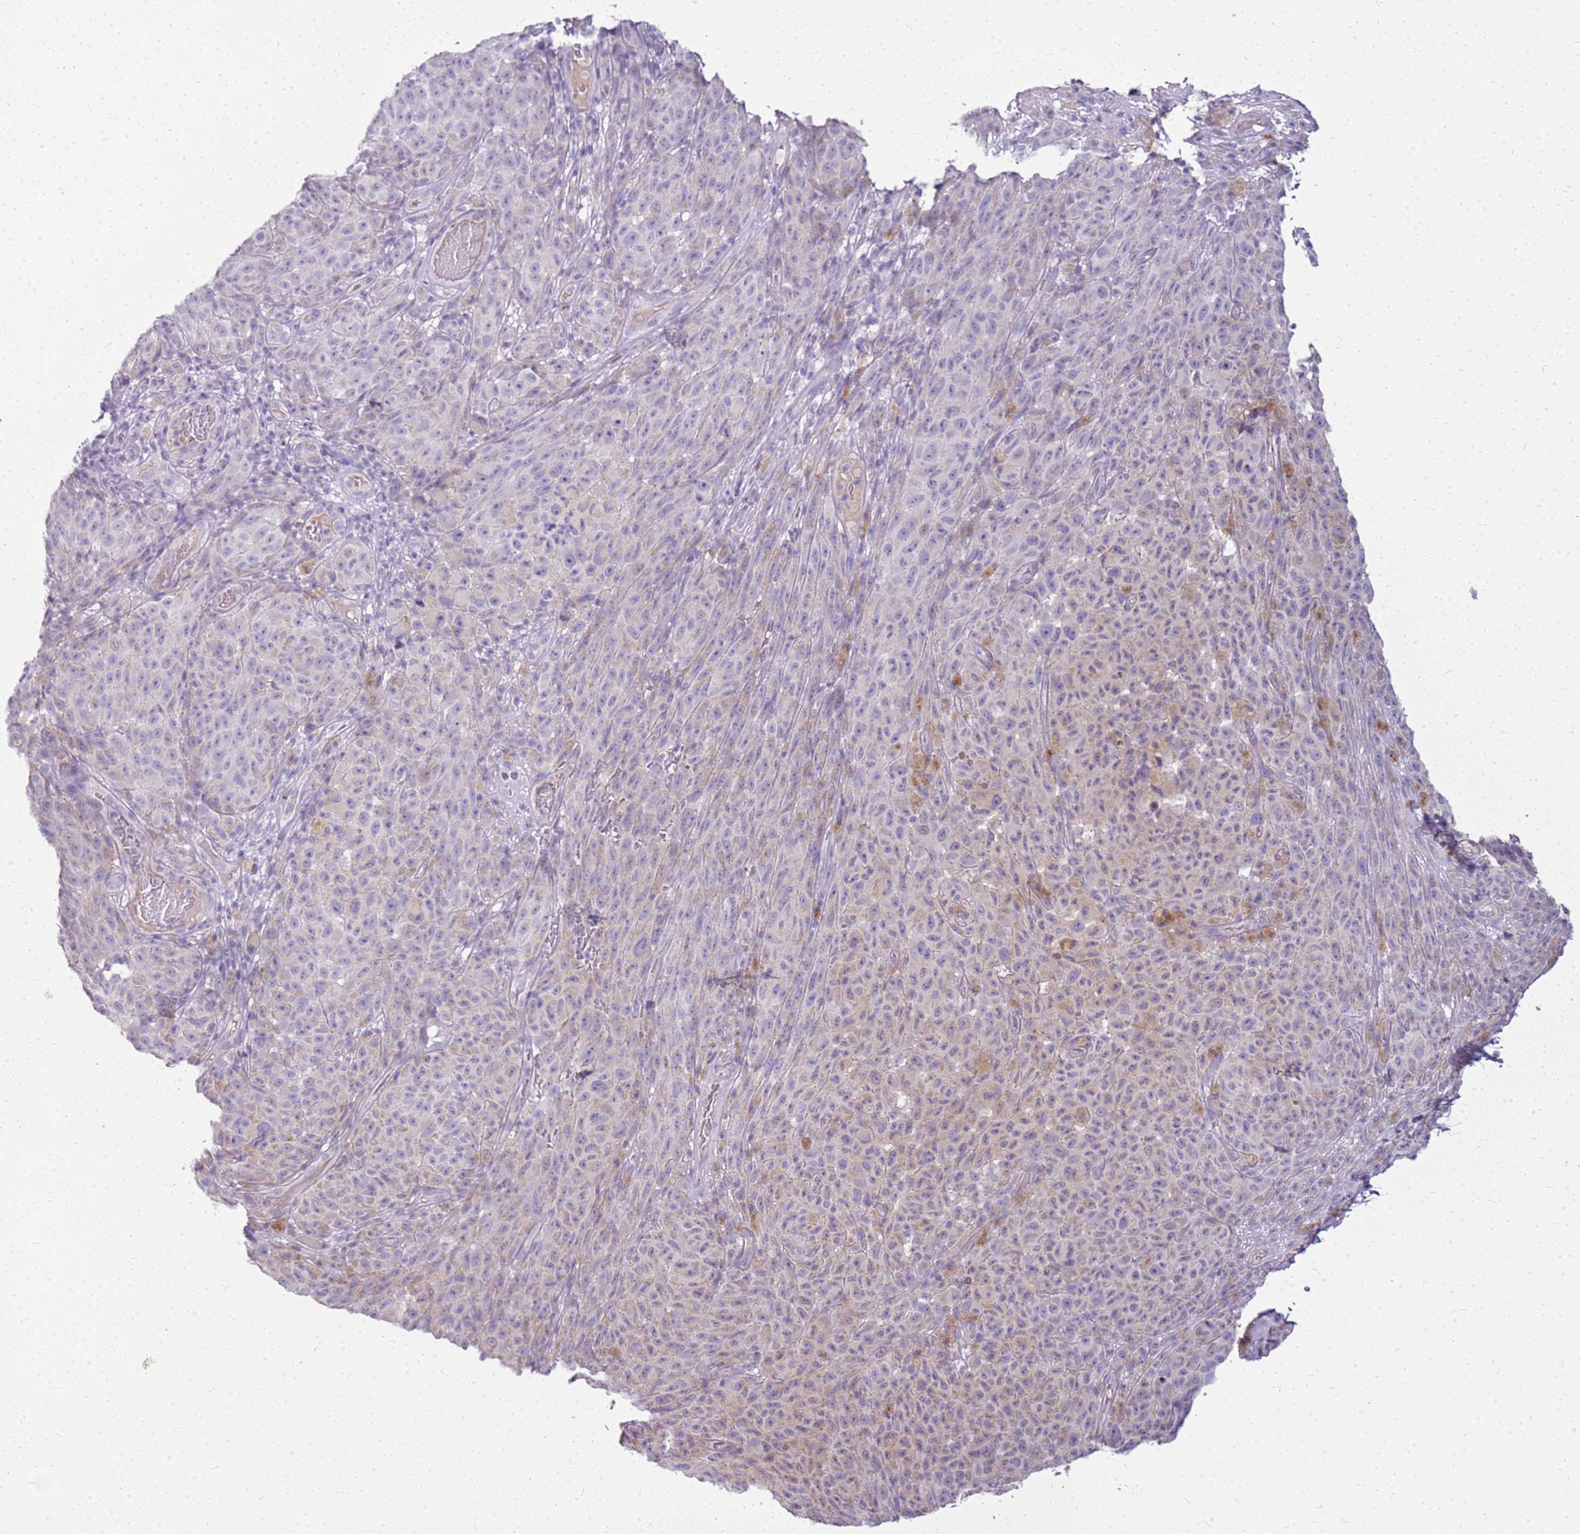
{"staining": {"intensity": "negative", "quantity": "none", "location": "none"}, "tissue": "melanoma", "cell_type": "Tumor cells", "image_type": "cancer", "snomed": [{"axis": "morphology", "description": "Malignant melanoma, NOS"}, {"axis": "topography", "description": "Skin"}], "caption": "Immunohistochemistry of melanoma exhibits no expression in tumor cells.", "gene": "FABP2", "patient": {"sex": "female", "age": 82}}